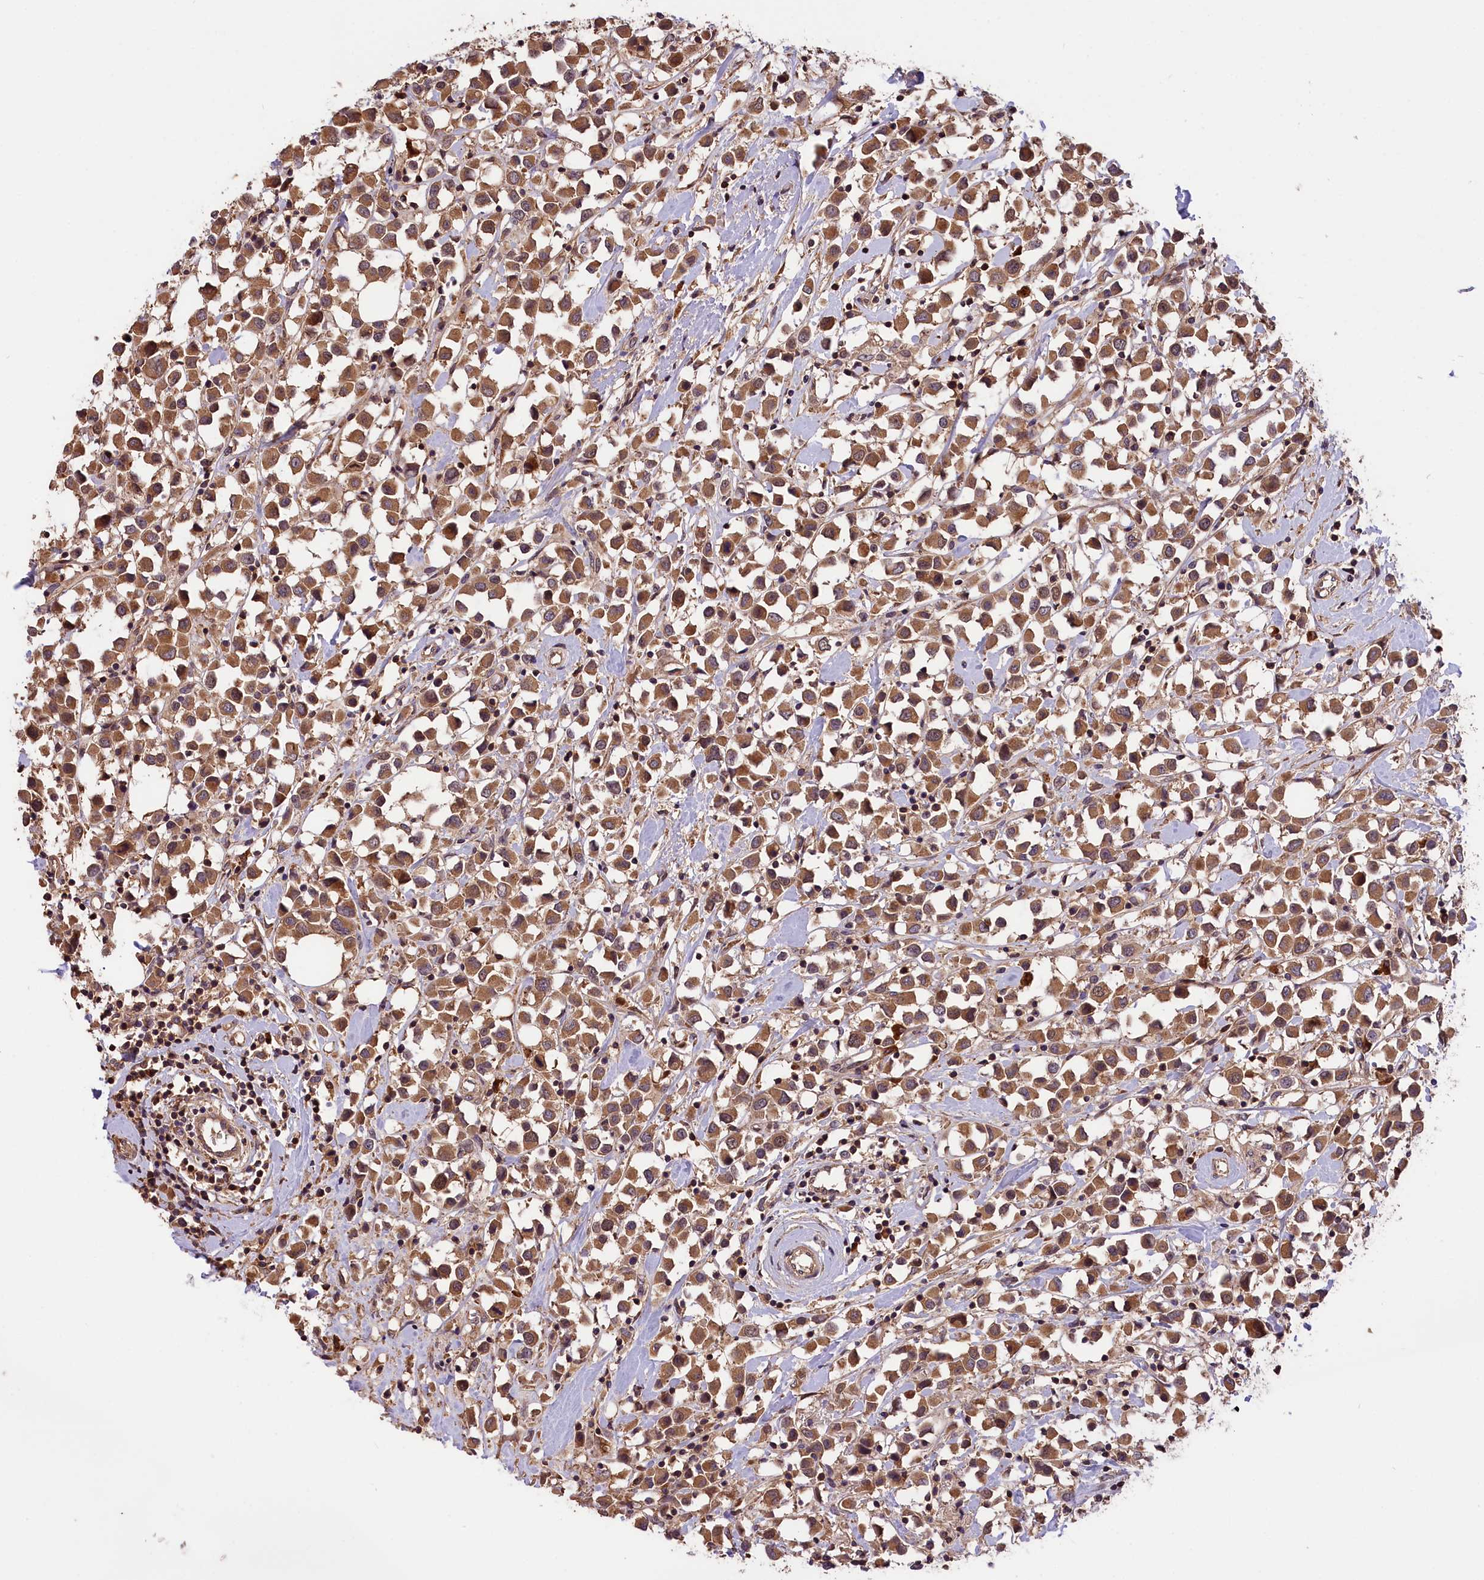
{"staining": {"intensity": "moderate", "quantity": ">75%", "location": "cytoplasmic/membranous"}, "tissue": "breast cancer", "cell_type": "Tumor cells", "image_type": "cancer", "snomed": [{"axis": "morphology", "description": "Duct carcinoma"}, {"axis": "topography", "description": "Breast"}], "caption": "Breast cancer (infiltrating ductal carcinoma) stained with a brown dye displays moderate cytoplasmic/membranous positive positivity in about >75% of tumor cells.", "gene": "SETD6", "patient": {"sex": "female", "age": 61}}